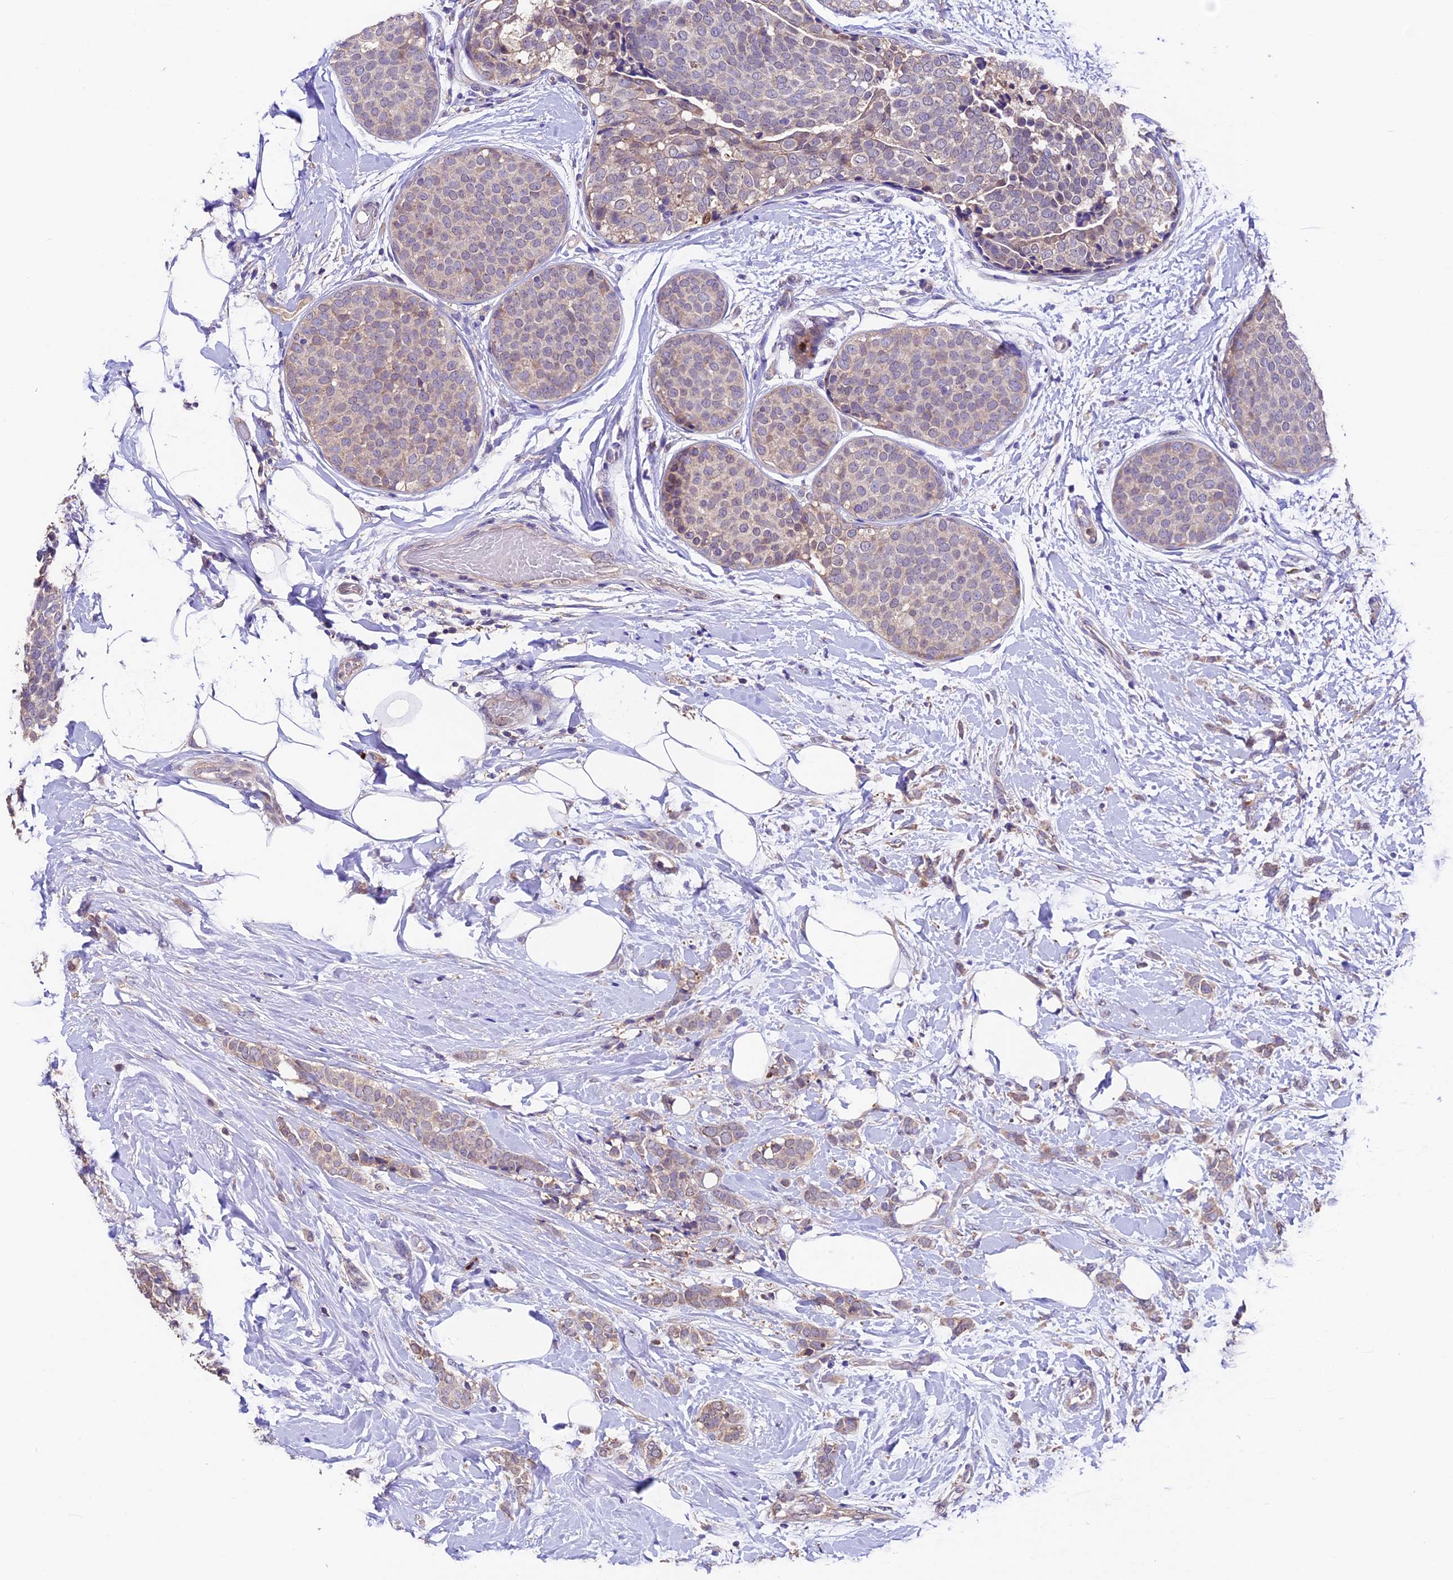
{"staining": {"intensity": "weak", "quantity": "25%-75%", "location": "cytoplasmic/membranous,nuclear"}, "tissue": "breast cancer", "cell_type": "Tumor cells", "image_type": "cancer", "snomed": [{"axis": "morphology", "description": "Lobular carcinoma, in situ"}, {"axis": "morphology", "description": "Lobular carcinoma"}, {"axis": "topography", "description": "Breast"}], "caption": "Weak cytoplasmic/membranous and nuclear protein staining is seen in about 25%-75% of tumor cells in breast cancer.", "gene": "SBNO2", "patient": {"sex": "female", "age": 41}}